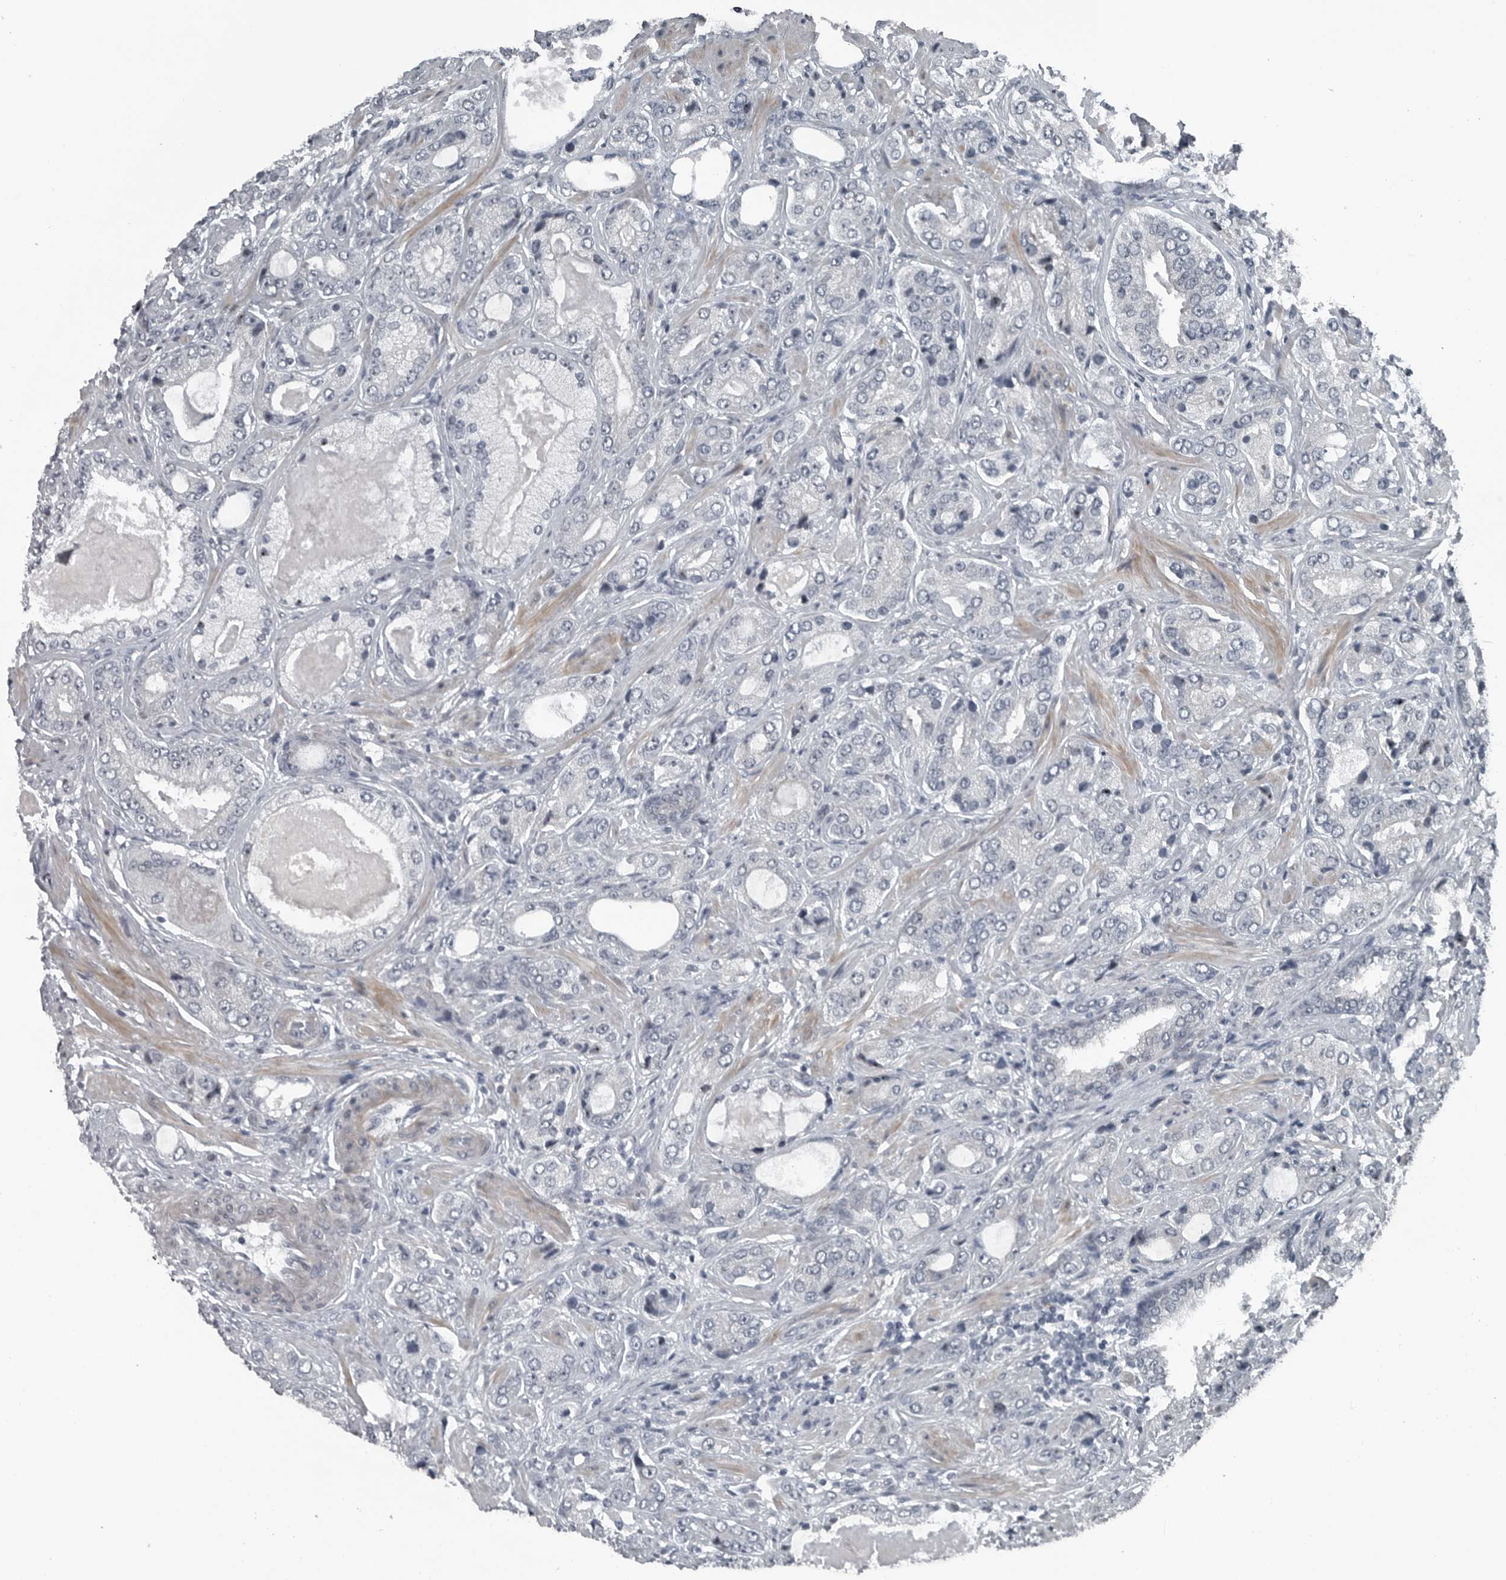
{"staining": {"intensity": "negative", "quantity": "none", "location": "none"}, "tissue": "prostate cancer", "cell_type": "Tumor cells", "image_type": "cancer", "snomed": [{"axis": "morphology", "description": "Normal tissue, NOS"}, {"axis": "morphology", "description": "Adenocarcinoma, High grade"}, {"axis": "topography", "description": "Prostate"}, {"axis": "topography", "description": "Peripheral nerve tissue"}], "caption": "The immunohistochemistry histopathology image has no significant positivity in tumor cells of prostate adenocarcinoma (high-grade) tissue.", "gene": "DNAAF11", "patient": {"sex": "male", "age": 59}}